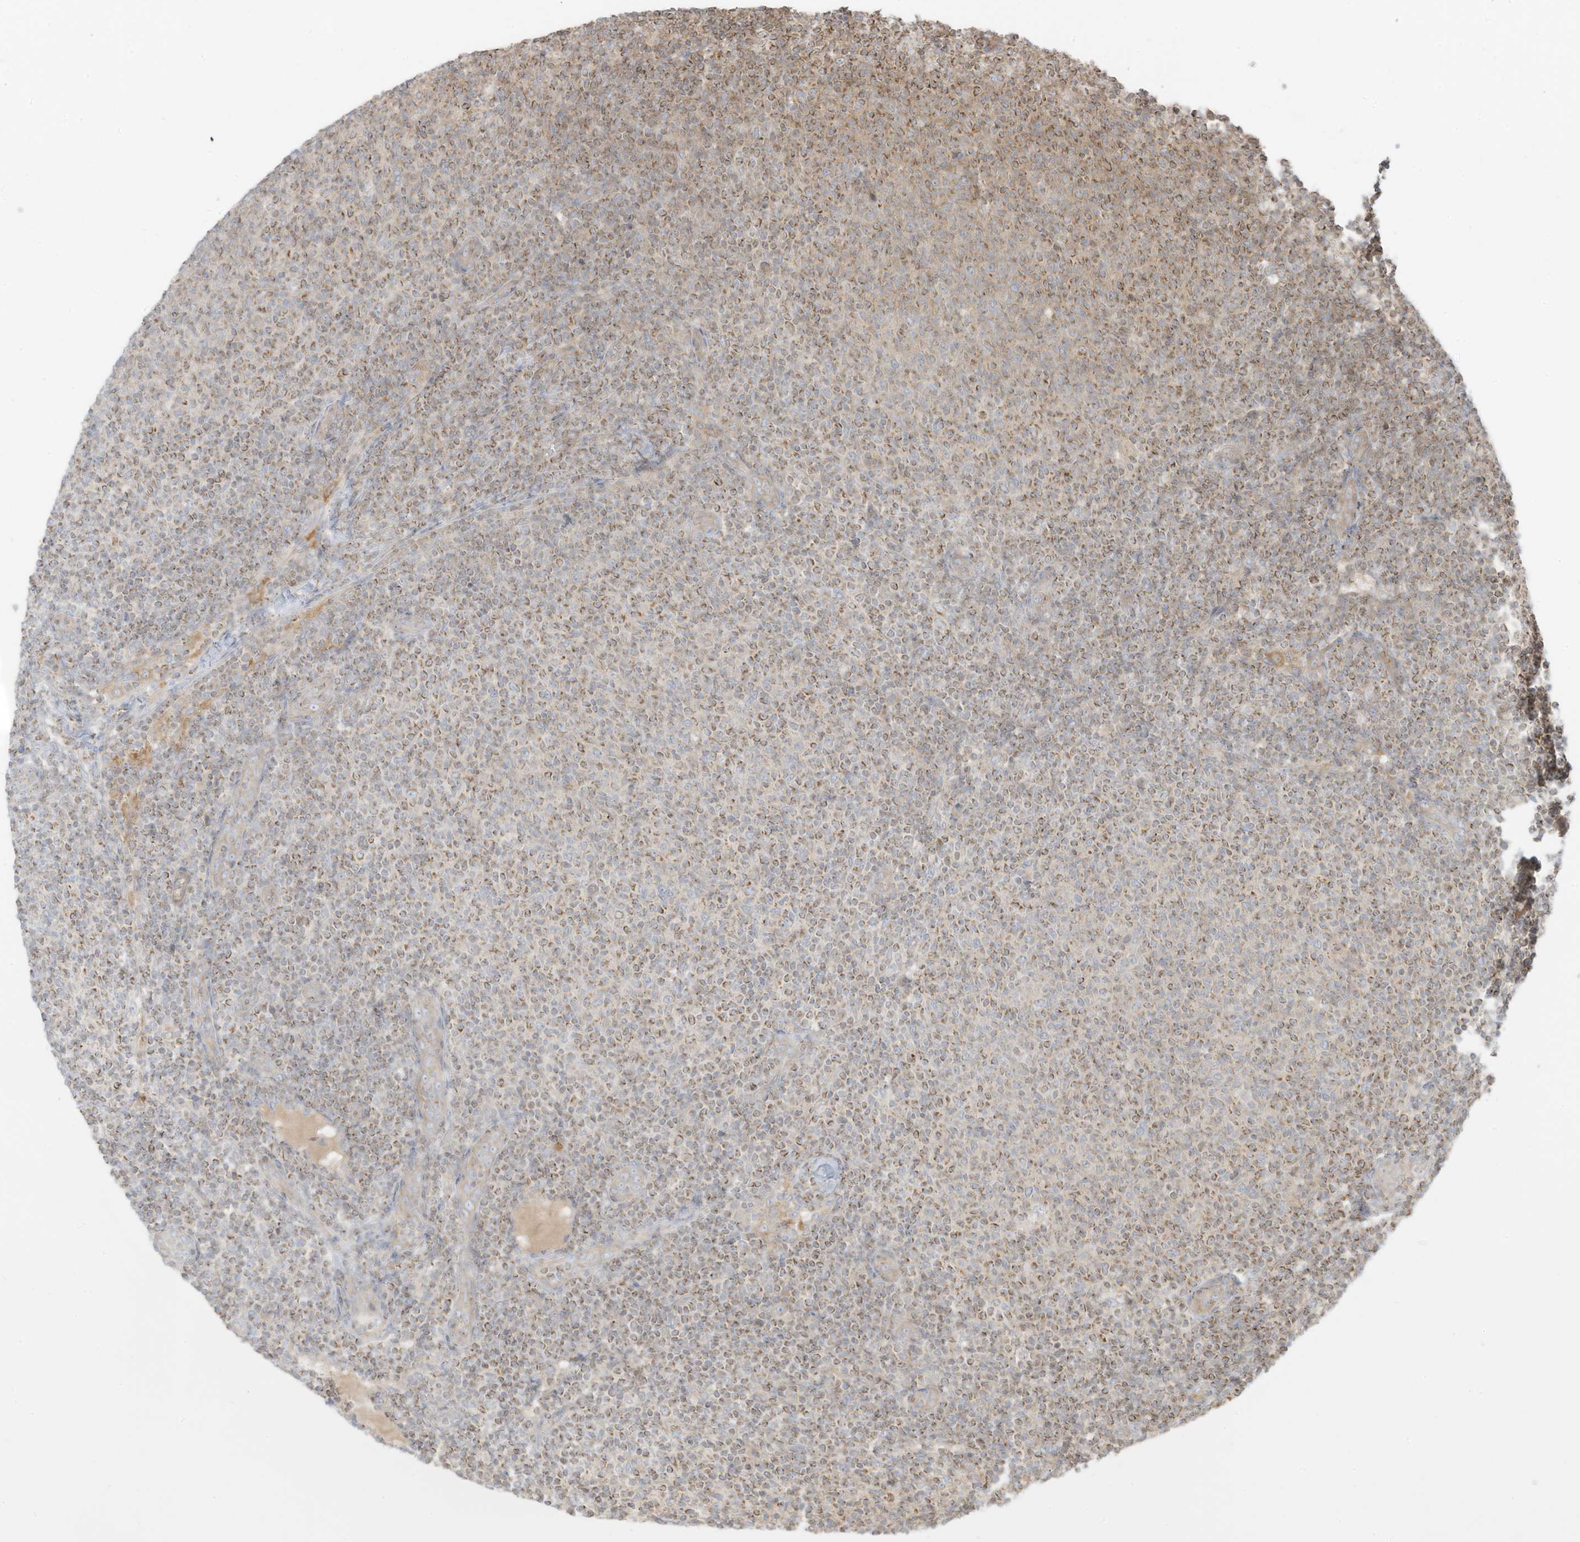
{"staining": {"intensity": "moderate", "quantity": "25%-75%", "location": "cytoplasmic/membranous"}, "tissue": "lymphoma", "cell_type": "Tumor cells", "image_type": "cancer", "snomed": [{"axis": "morphology", "description": "Malignant lymphoma, non-Hodgkin's type, Low grade"}, {"axis": "topography", "description": "Lymph node"}], "caption": "Malignant lymphoma, non-Hodgkin's type (low-grade) was stained to show a protein in brown. There is medium levels of moderate cytoplasmic/membranous staining in approximately 25%-75% of tumor cells.", "gene": "SLC25A12", "patient": {"sex": "male", "age": 66}}